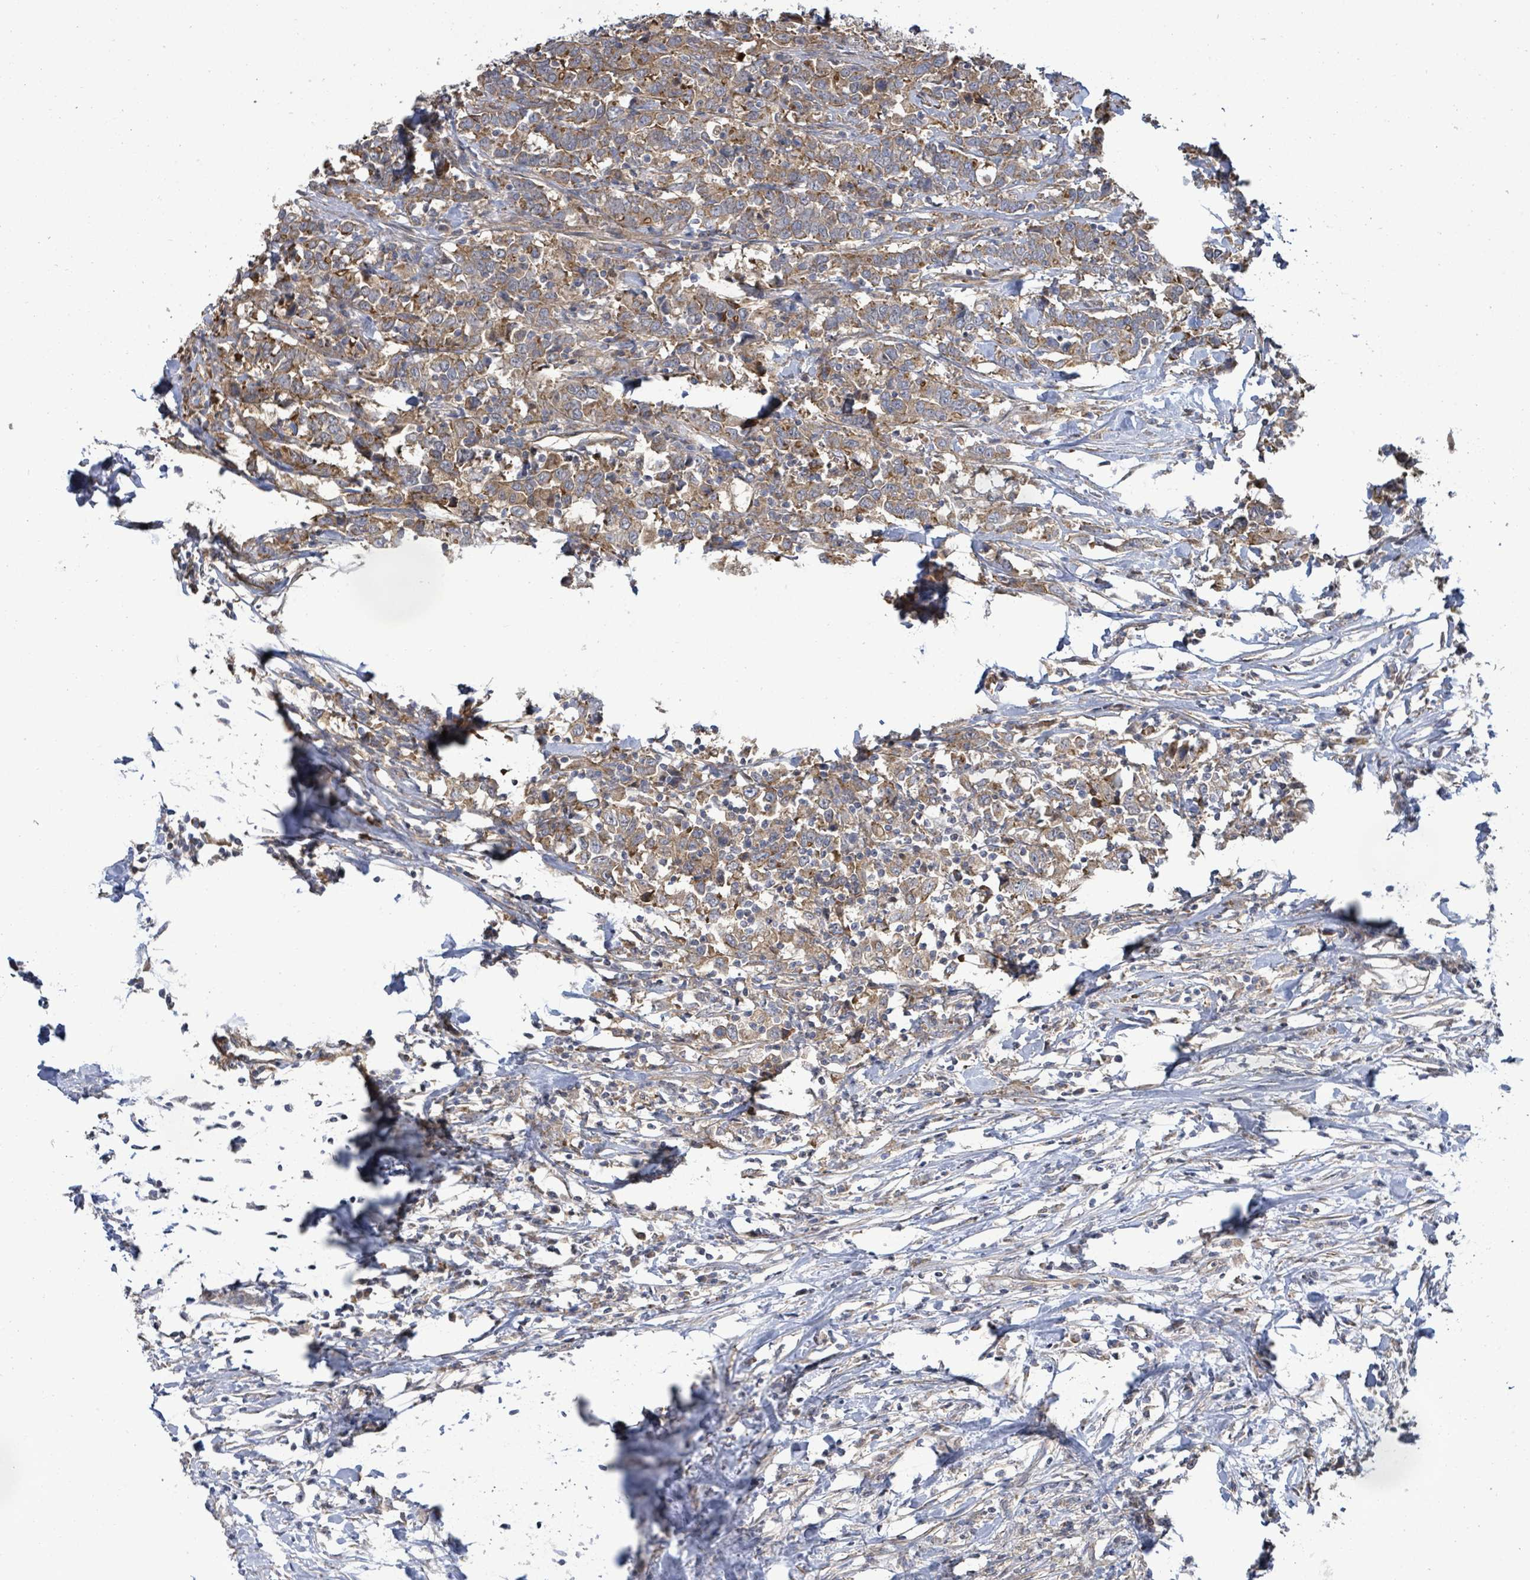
{"staining": {"intensity": "moderate", "quantity": ">75%", "location": "cytoplasmic/membranous"}, "tissue": "urothelial cancer", "cell_type": "Tumor cells", "image_type": "cancer", "snomed": [{"axis": "morphology", "description": "Urothelial carcinoma, High grade"}, {"axis": "topography", "description": "Urinary bladder"}], "caption": "Urothelial cancer stained for a protein demonstrates moderate cytoplasmic/membranous positivity in tumor cells. Using DAB (3,3'-diaminobenzidine) (brown) and hematoxylin (blue) stains, captured at high magnification using brightfield microscopy.", "gene": "KBTBD11", "patient": {"sex": "male", "age": 61}}